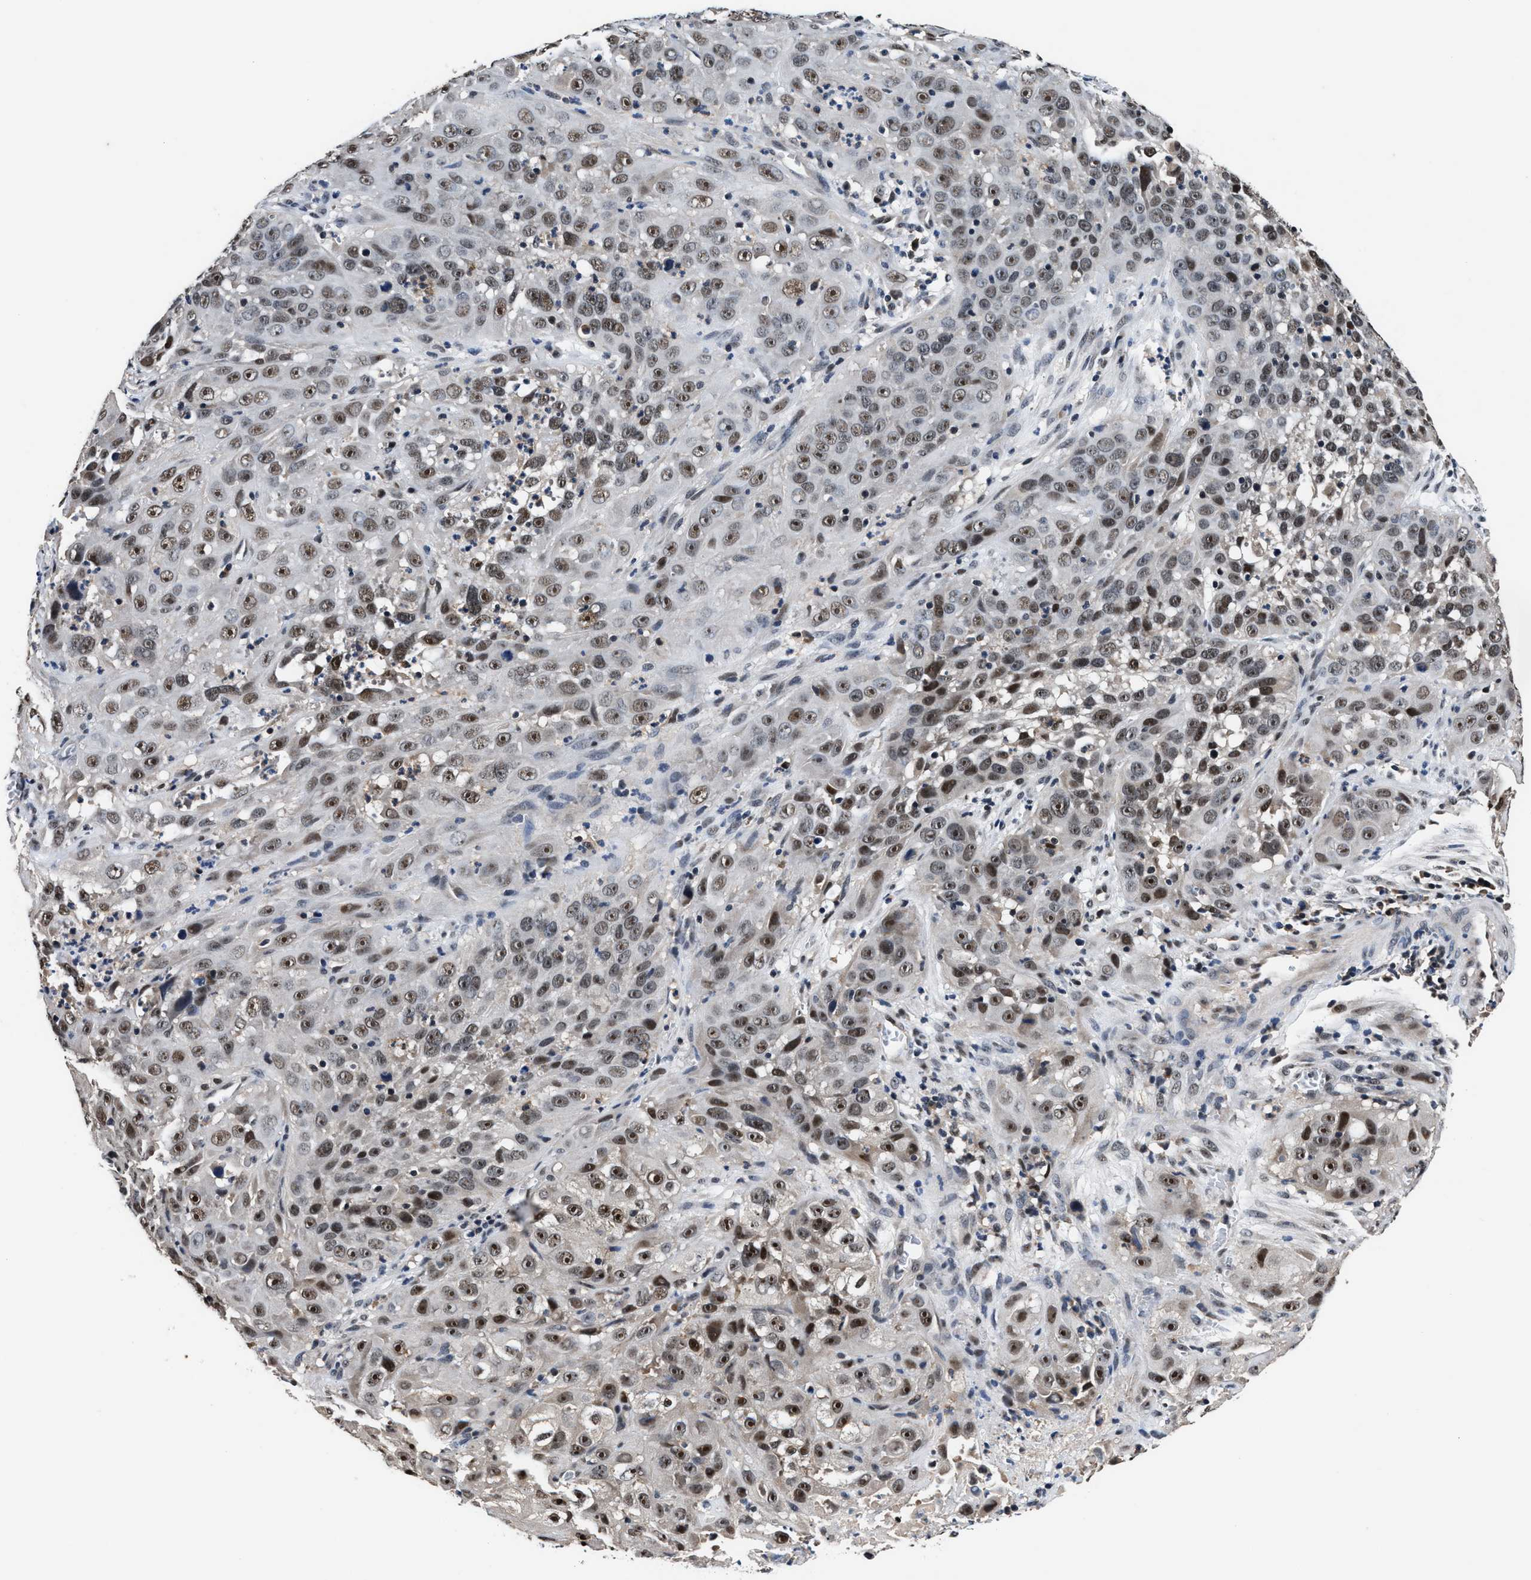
{"staining": {"intensity": "moderate", "quantity": ">75%", "location": "nuclear"}, "tissue": "cervical cancer", "cell_type": "Tumor cells", "image_type": "cancer", "snomed": [{"axis": "morphology", "description": "Squamous cell carcinoma, NOS"}, {"axis": "topography", "description": "Cervix"}], "caption": "A histopathology image of human cervical cancer stained for a protein reveals moderate nuclear brown staining in tumor cells.", "gene": "USP16", "patient": {"sex": "female", "age": 32}}